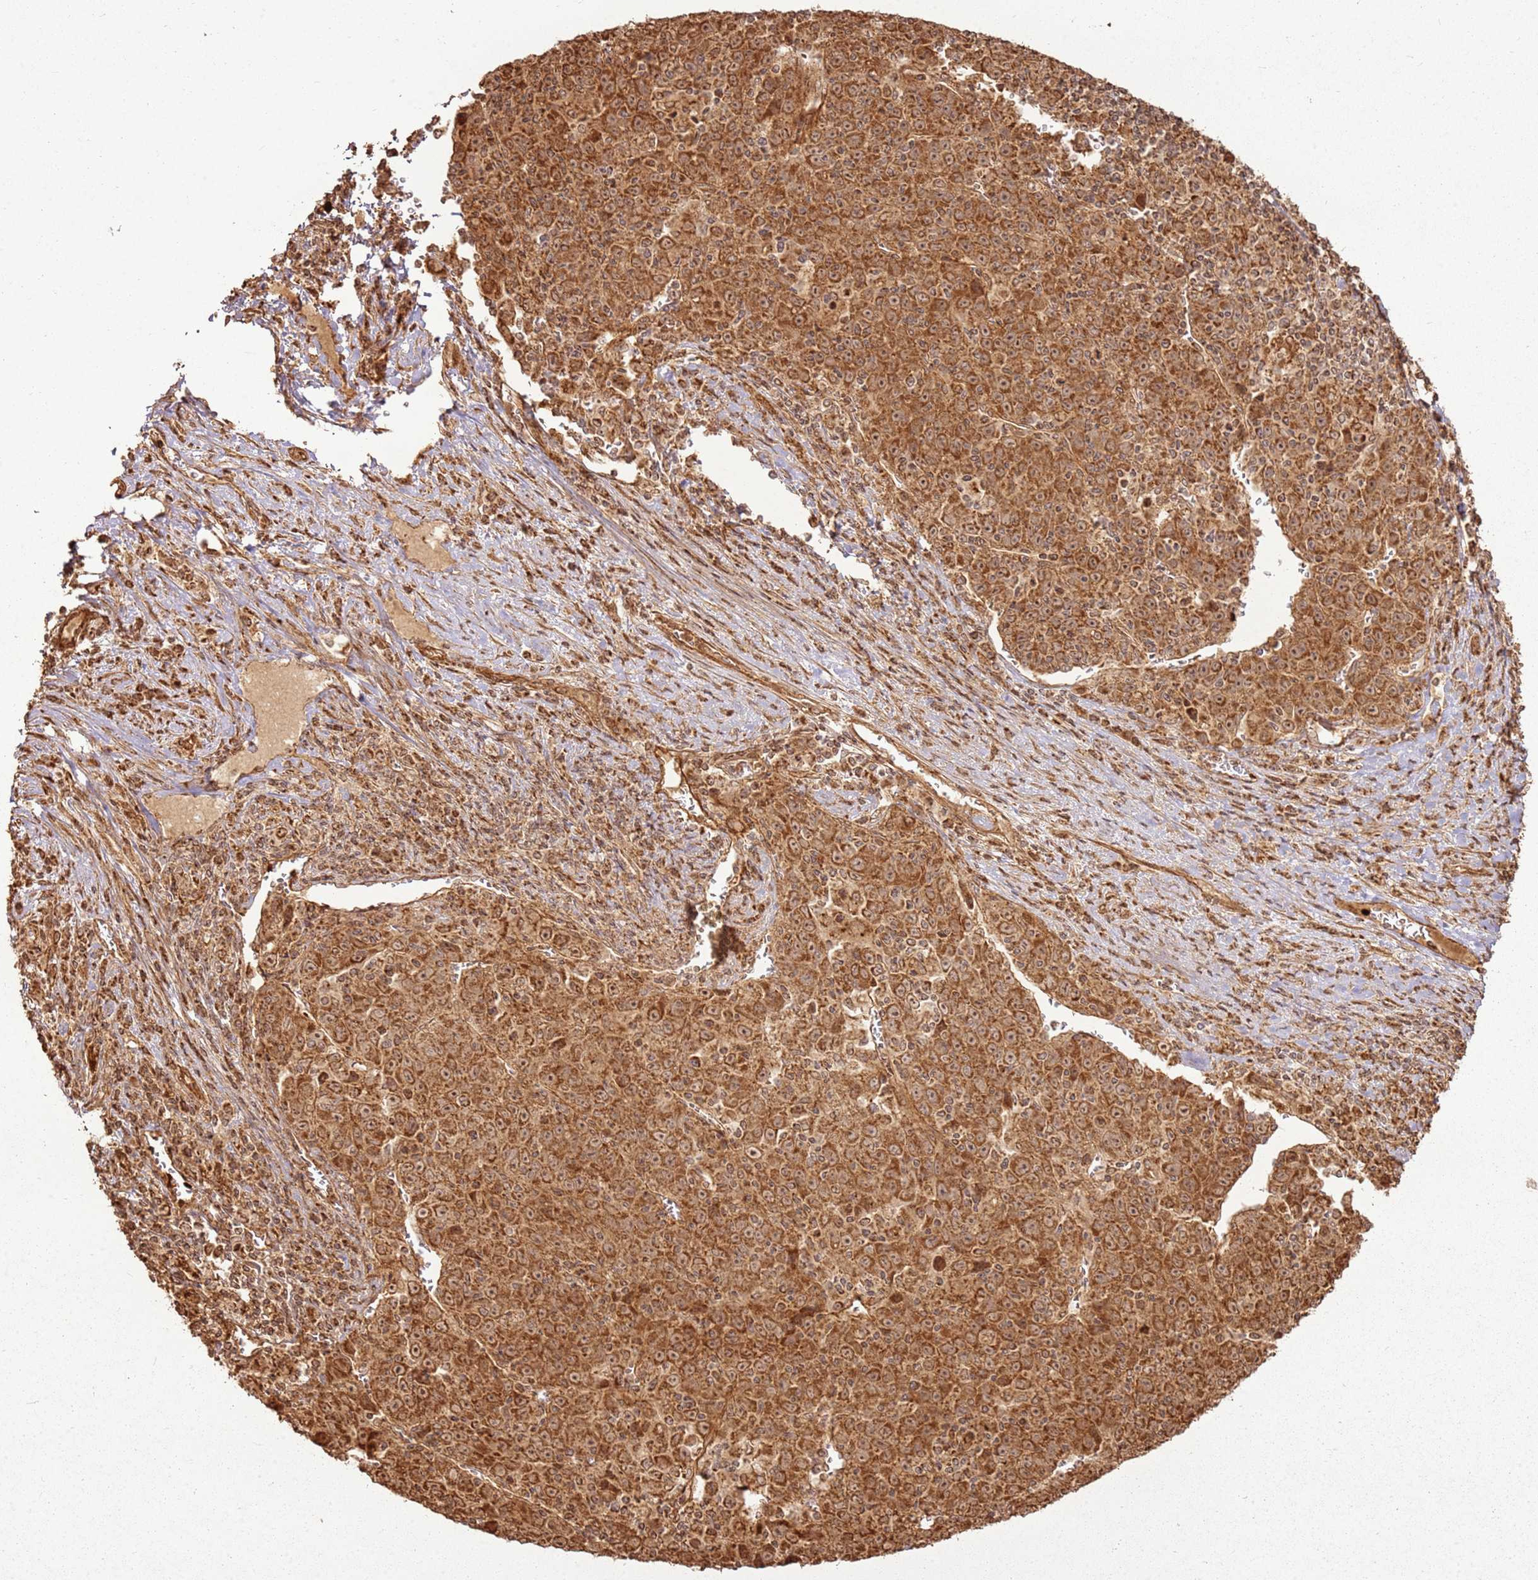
{"staining": {"intensity": "strong", "quantity": ">75%", "location": "cytoplasmic/membranous,nuclear"}, "tissue": "liver cancer", "cell_type": "Tumor cells", "image_type": "cancer", "snomed": [{"axis": "morphology", "description": "Carcinoma, Hepatocellular, NOS"}, {"axis": "topography", "description": "Liver"}], "caption": "Liver hepatocellular carcinoma was stained to show a protein in brown. There is high levels of strong cytoplasmic/membranous and nuclear positivity in about >75% of tumor cells.", "gene": "MRPS6", "patient": {"sex": "female", "age": 53}}